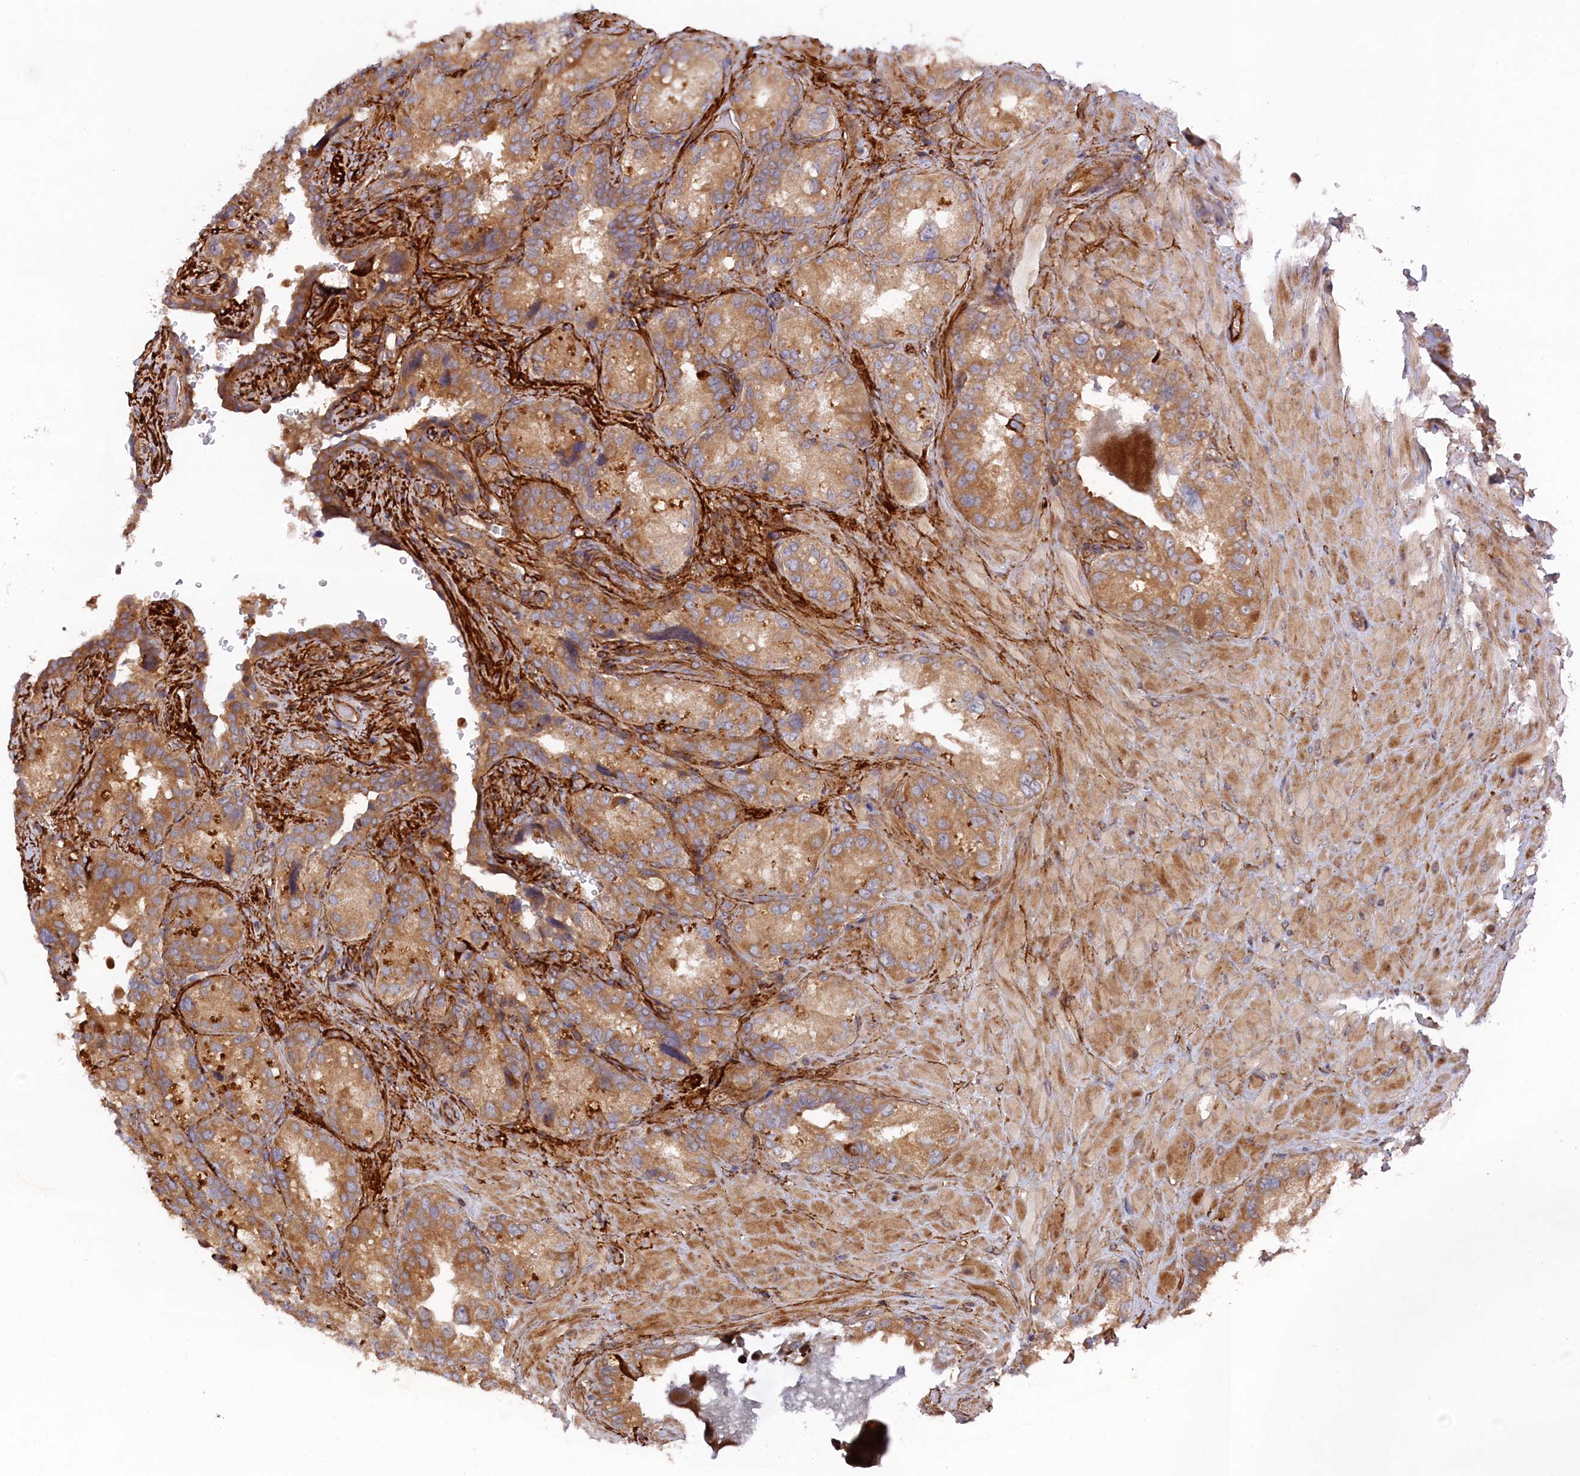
{"staining": {"intensity": "moderate", "quantity": ">75%", "location": "cytoplasmic/membranous"}, "tissue": "seminal vesicle", "cell_type": "Glandular cells", "image_type": "normal", "snomed": [{"axis": "morphology", "description": "Normal tissue, NOS"}, {"axis": "topography", "description": "Seminal veicle"}, {"axis": "topography", "description": "Peripheral nerve tissue"}], "caption": "Seminal vesicle stained with immunohistochemistry (IHC) displays moderate cytoplasmic/membranous staining in approximately >75% of glandular cells. The staining is performed using DAB (3,3'-diaminobenzidine) brown chromogen to label protein expression. The nuclei are counter-stained blue using hematoxylin.", "gene": "TMEM196", "patient": {"sex": "male", "age": 67}}